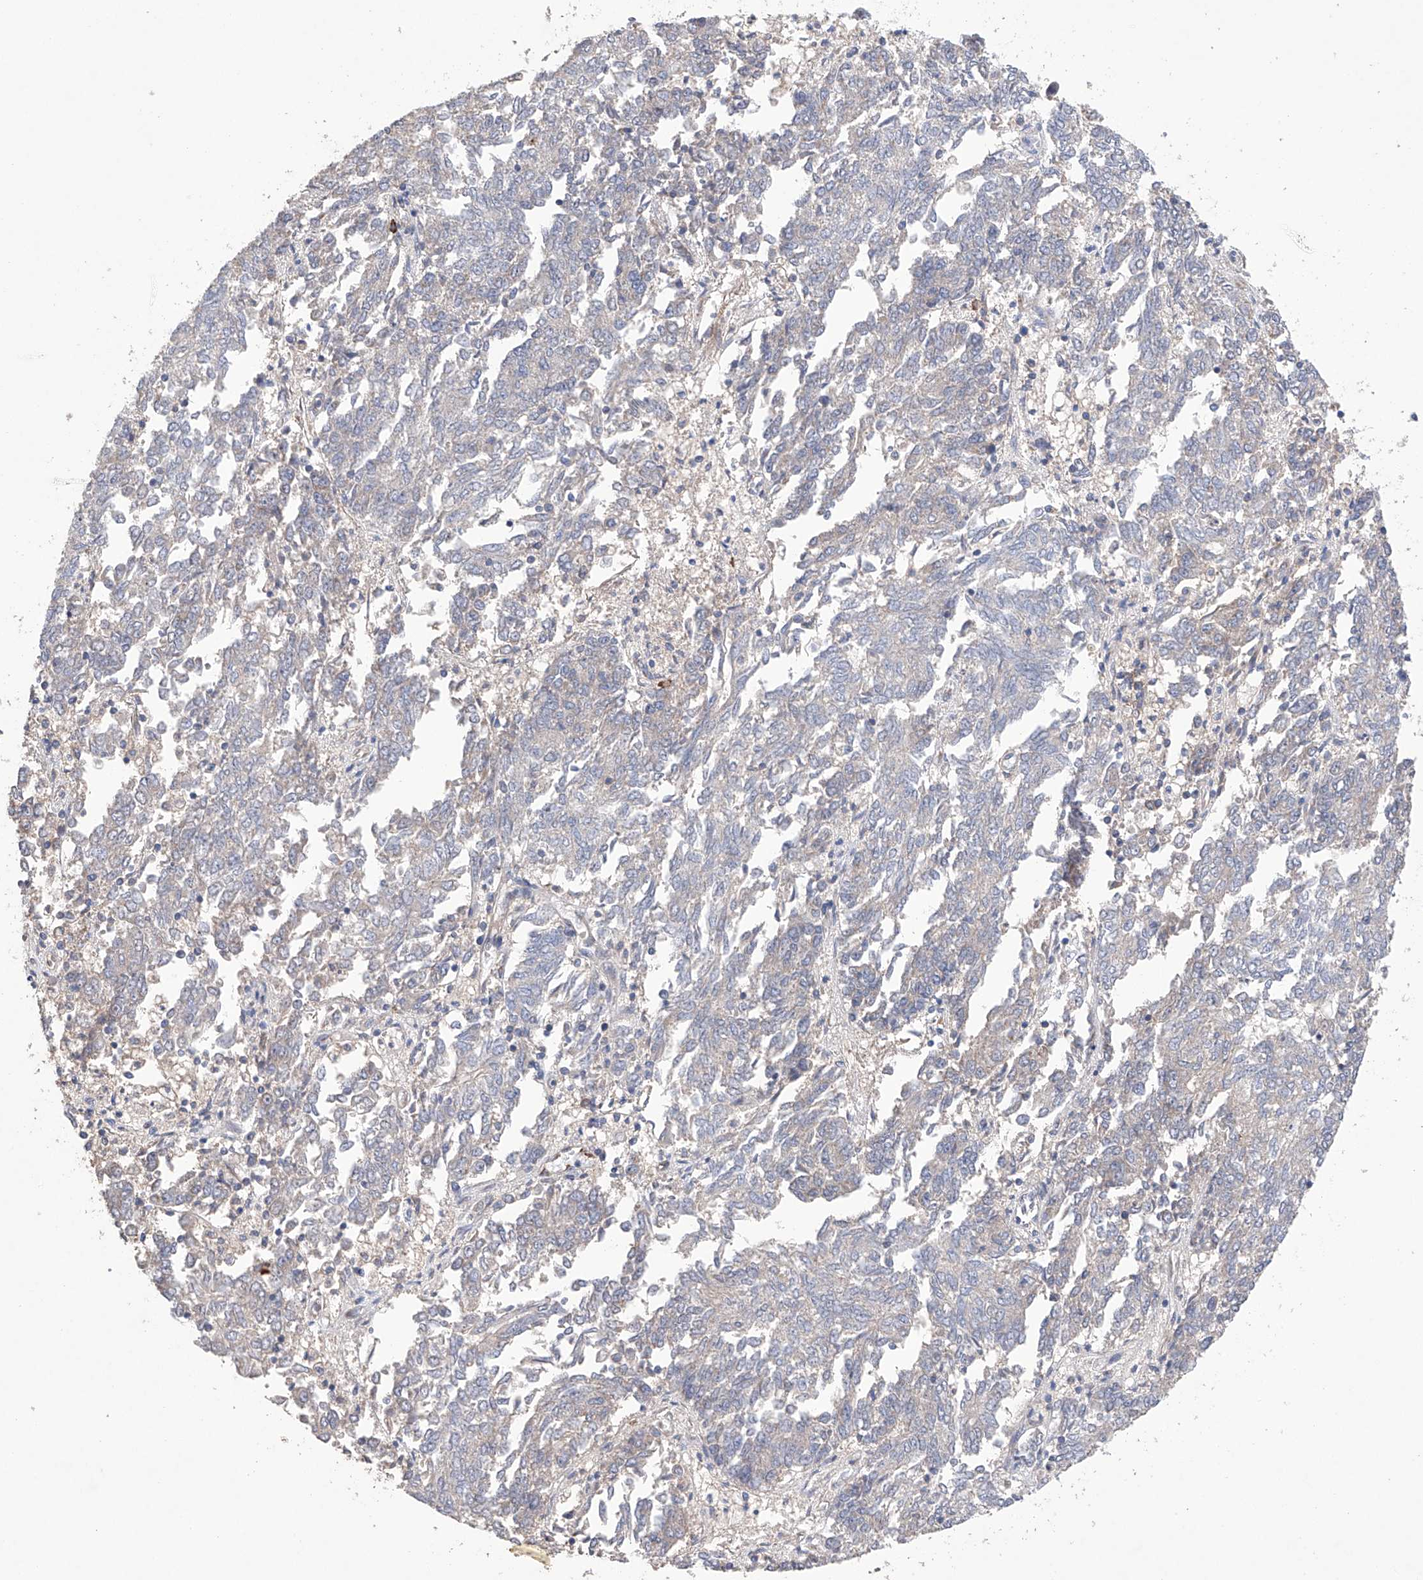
{"staining": {"intensity": "weak", "quantity": "25%-75%", "location": "cytoplasmic/membranous"}, "tissue": "endometrial cancer", "cell_type": "Tumor cells", "image_type": "cancer", "snomed": [{"axis": "morphology", "description": "Adenocarcinoma, NOS"}, {"axis": "topography", "description": "Endometrium"}], "caption": "The image displays a brown stain indicating the presence of a protein in the cytoplasmic/membranous of tumor cells in endometrial adenocarcinoma.", "gene": "AFG1L", "patient": {"sex": "female", "age": 80}}